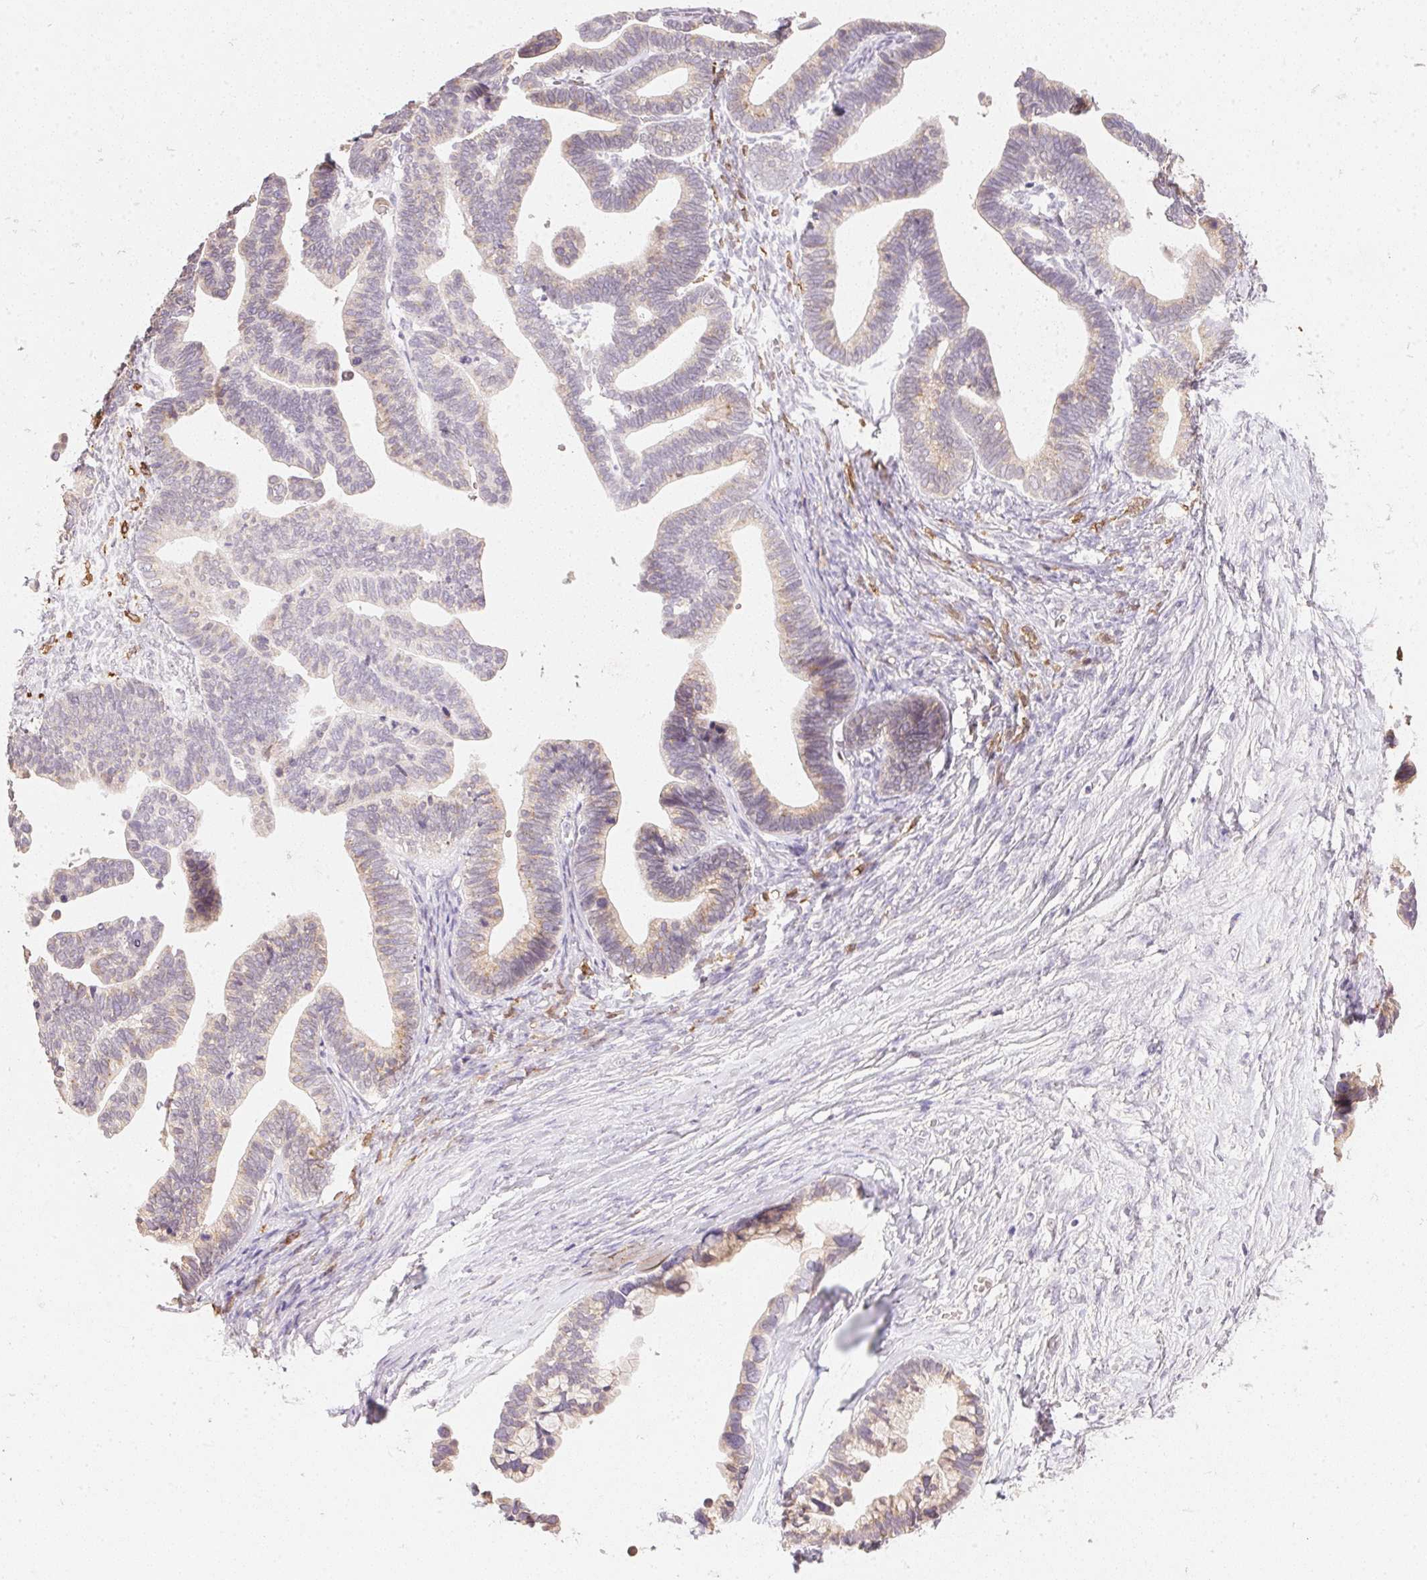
{"staining": {"intensity": "weak", "quantity": "25%-75%", "location": "cytoplasmic/membranous"}, "tissue": "ovarian cancer", "cell_type": "Tumor cells", "image_type": "cancer", "snomed": [{"axis": "morphology", "description": "Cystadenocarcinoma, serous, NOS"}, {"axis": "topography", "description": "Ovary"}], "caption": "Ovarian cancer stained with immunohistochemistry (IHC) displays weak cytoplasmic/membranous staining in about 25%-75% of tumor cells. (Brightfield microscopy of DAB IHC at high magnification).", "gene": "DHCR24", "patient": {"sex": "female", "age": 56}}